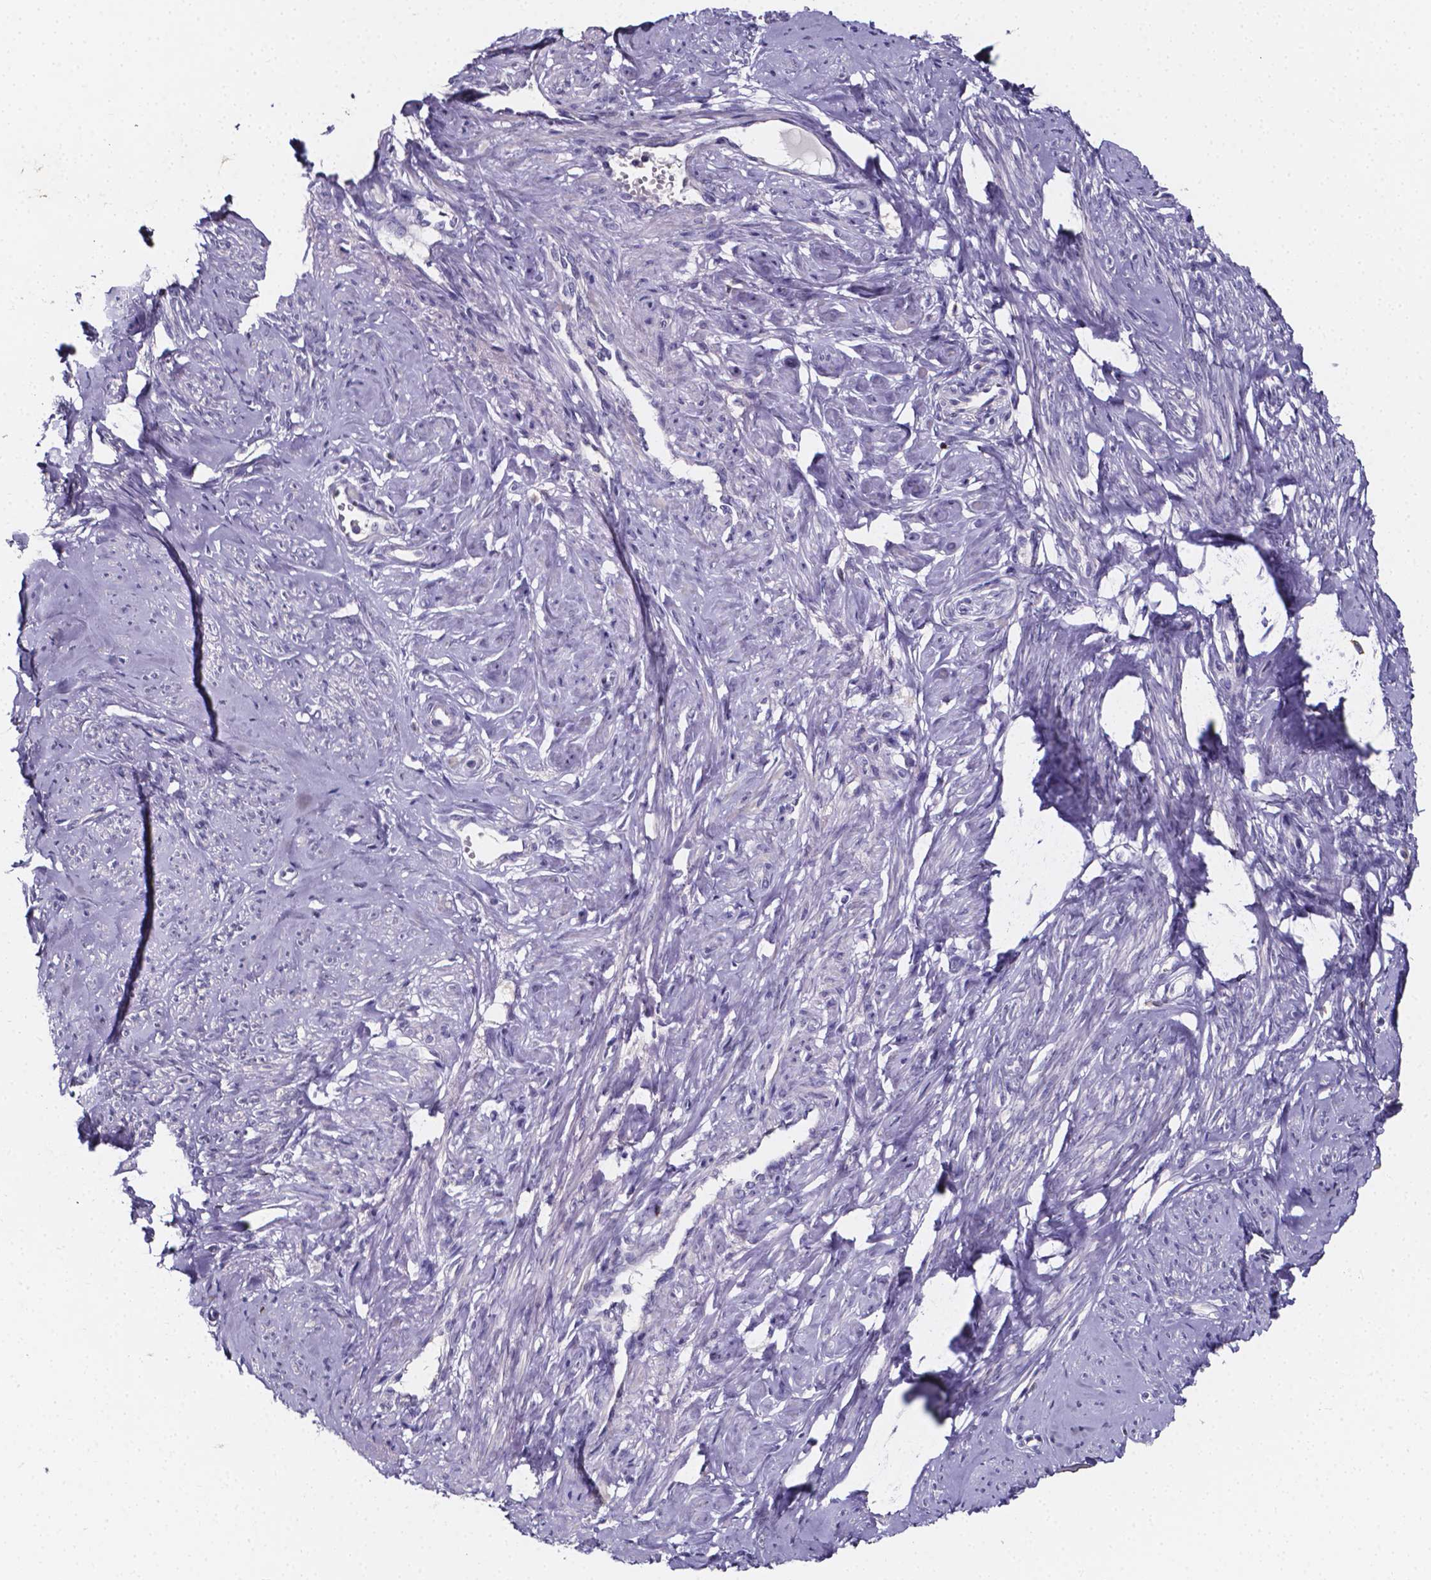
{"staining": {"intensity": "weak", "quantity": "<25%", "location": "cytoplasmic/membranous"}, "tissue": "smooth muscle", "cell_type": "Smooth muscle cells", "image_type": "normal", "snomed": [{"axis": "morphology", "description": "Normal tissue, NOS"}, {"axis": "topography", "description": "Smooth muscle"}], "caption": "This photomicrograph is of unremarkable smooth muscle stained with immunohistochemistry (IHC) to label a protein in brown with the nuclei are counter-stained blue. There is no expression in smooth muscle cells. (Brightfield microscopy of DAB IHC at high magnification).", "gene": "THEMIS", "patient": {"sex": "female", "age": 48}}